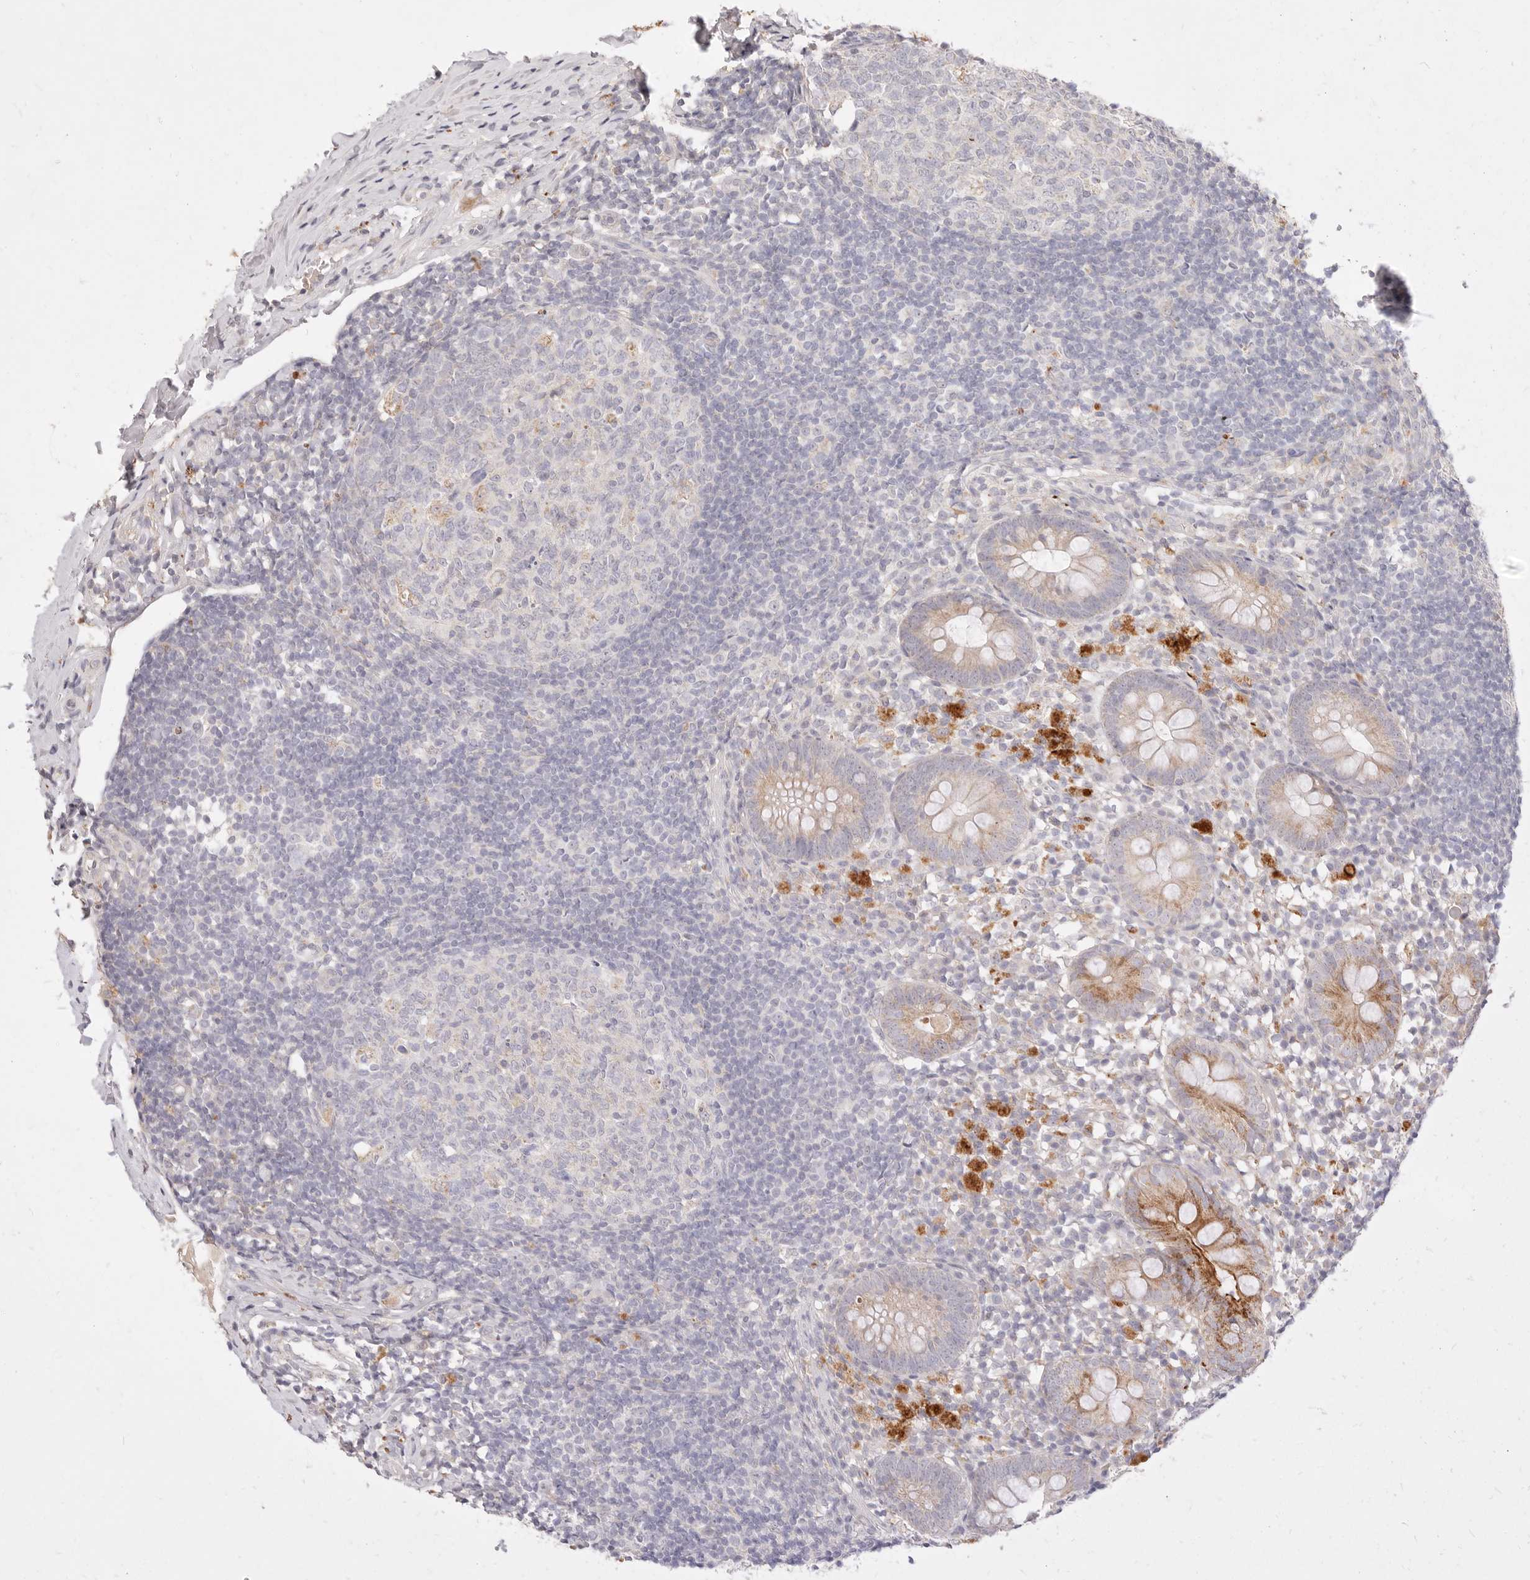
{"staining": {"intensity": "moderate", "quantity": "25%-75%", "location": "cytoplasmic/membranous"}, "tissue": "appendix", "cell_type": "Glandular cells", "image_type": "normal", "snomed": [{"axis": "morphology", "description": "Normal tissue, NOS"}, {"axis": "topography", "description": "Appendix"}], "caption": "Appendix stained with a brown dye displays moderate cytoplasmic/membranous positive staining in approximately 25%-75% of glandular cells.", "gene": "ACOX1", "patient": {"sex": "female", "age": 20}}